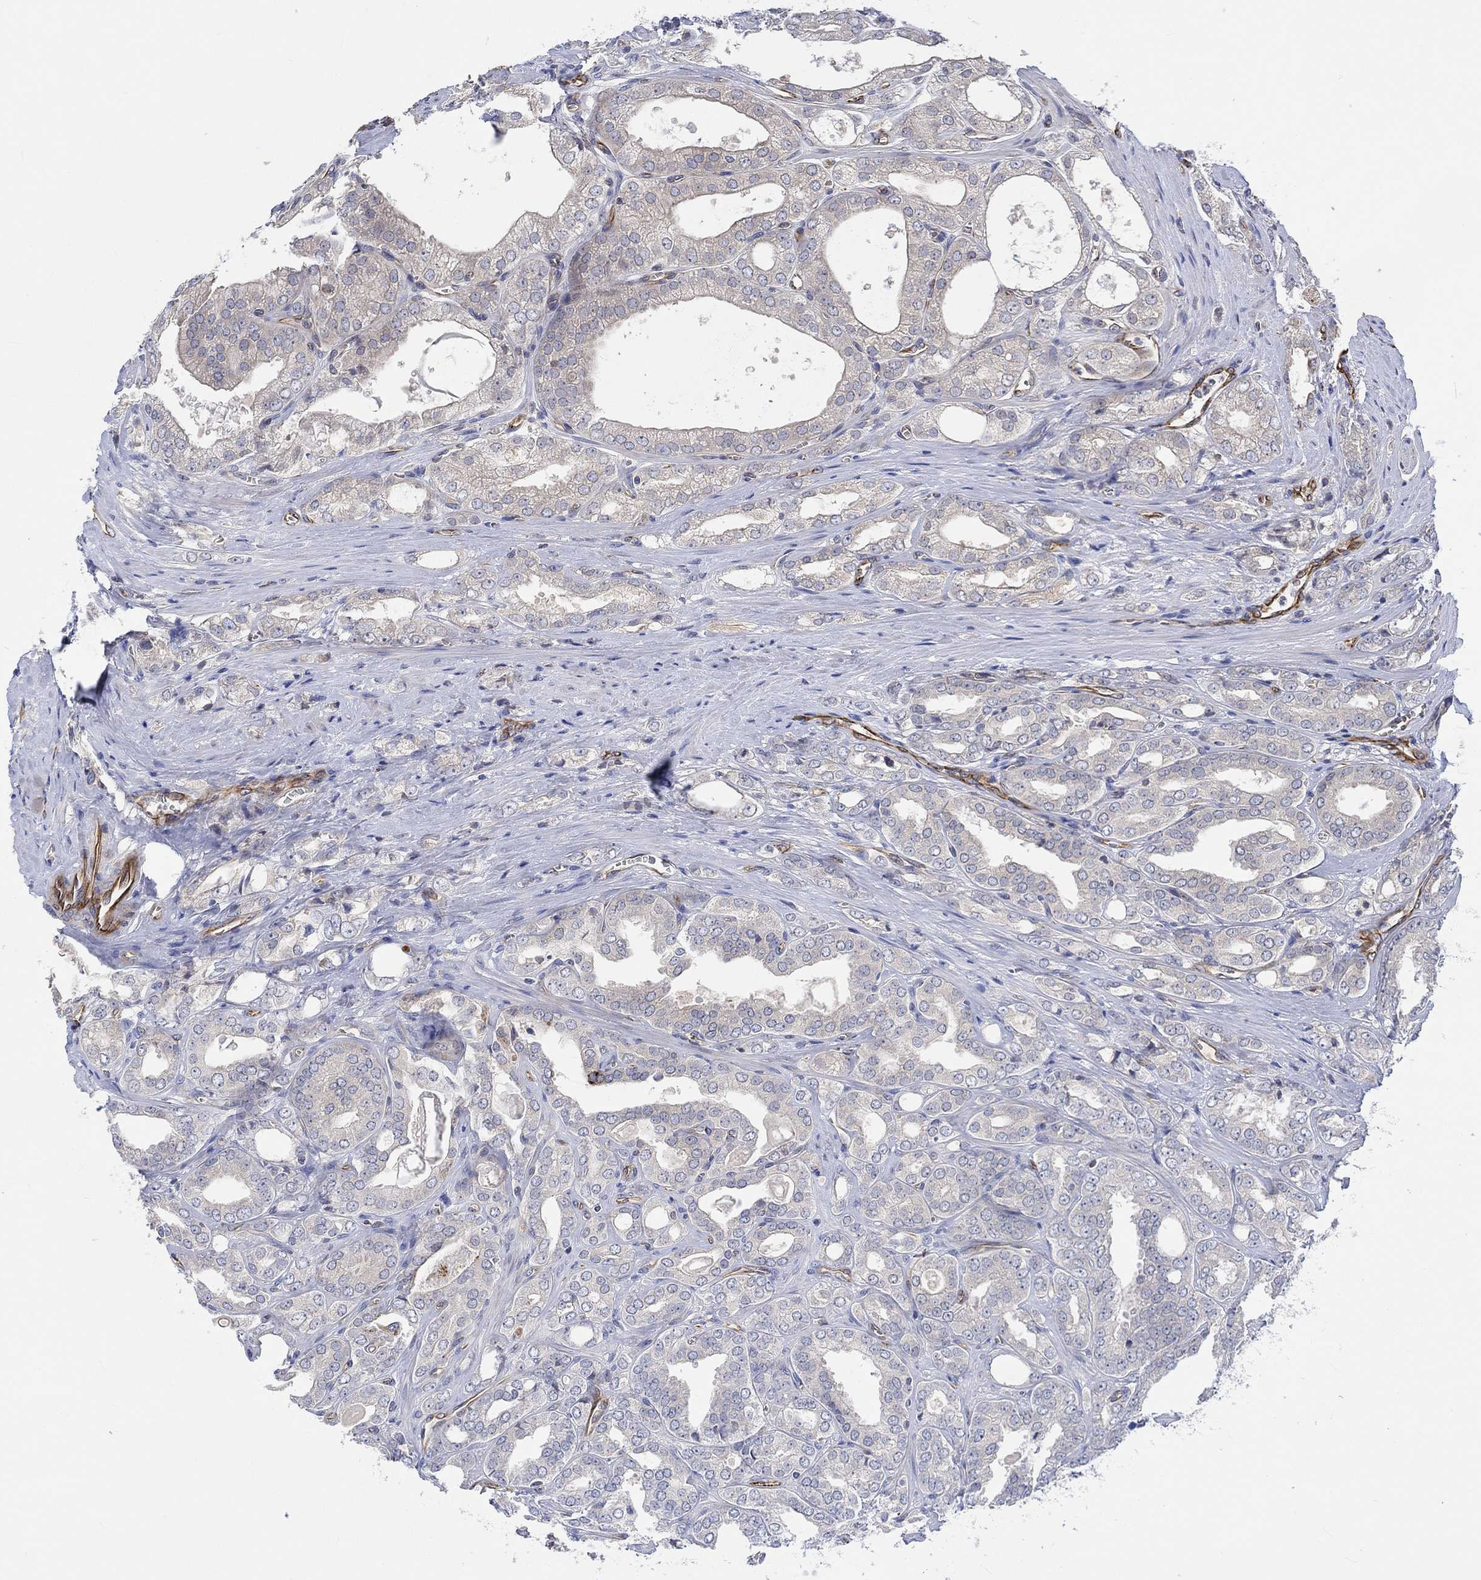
{"staining": {"intensity": "negative", "quantity": "none", "location": "none"}, "tissue": "prostate cancer", "cell_type": "Tumor cells", "image_type": "cancer", "snomed": [{"axis": "morphology", "description": "Adenocarcinoma, NOS"}, {"axis": "morphology", "description": "Adenocarcinoma, High grade"}, {"axis": "topography", "description": "Prostate"}], "caption": "Immunohistochemistry of adenocarcinoma (high-grade) (prostate) demonstrates no staining in tumor cells. (IHC, brightfield microscopy, high magnification).", "gene": "CAMK1D", "patient": {"sex": "male", "age": 70}}